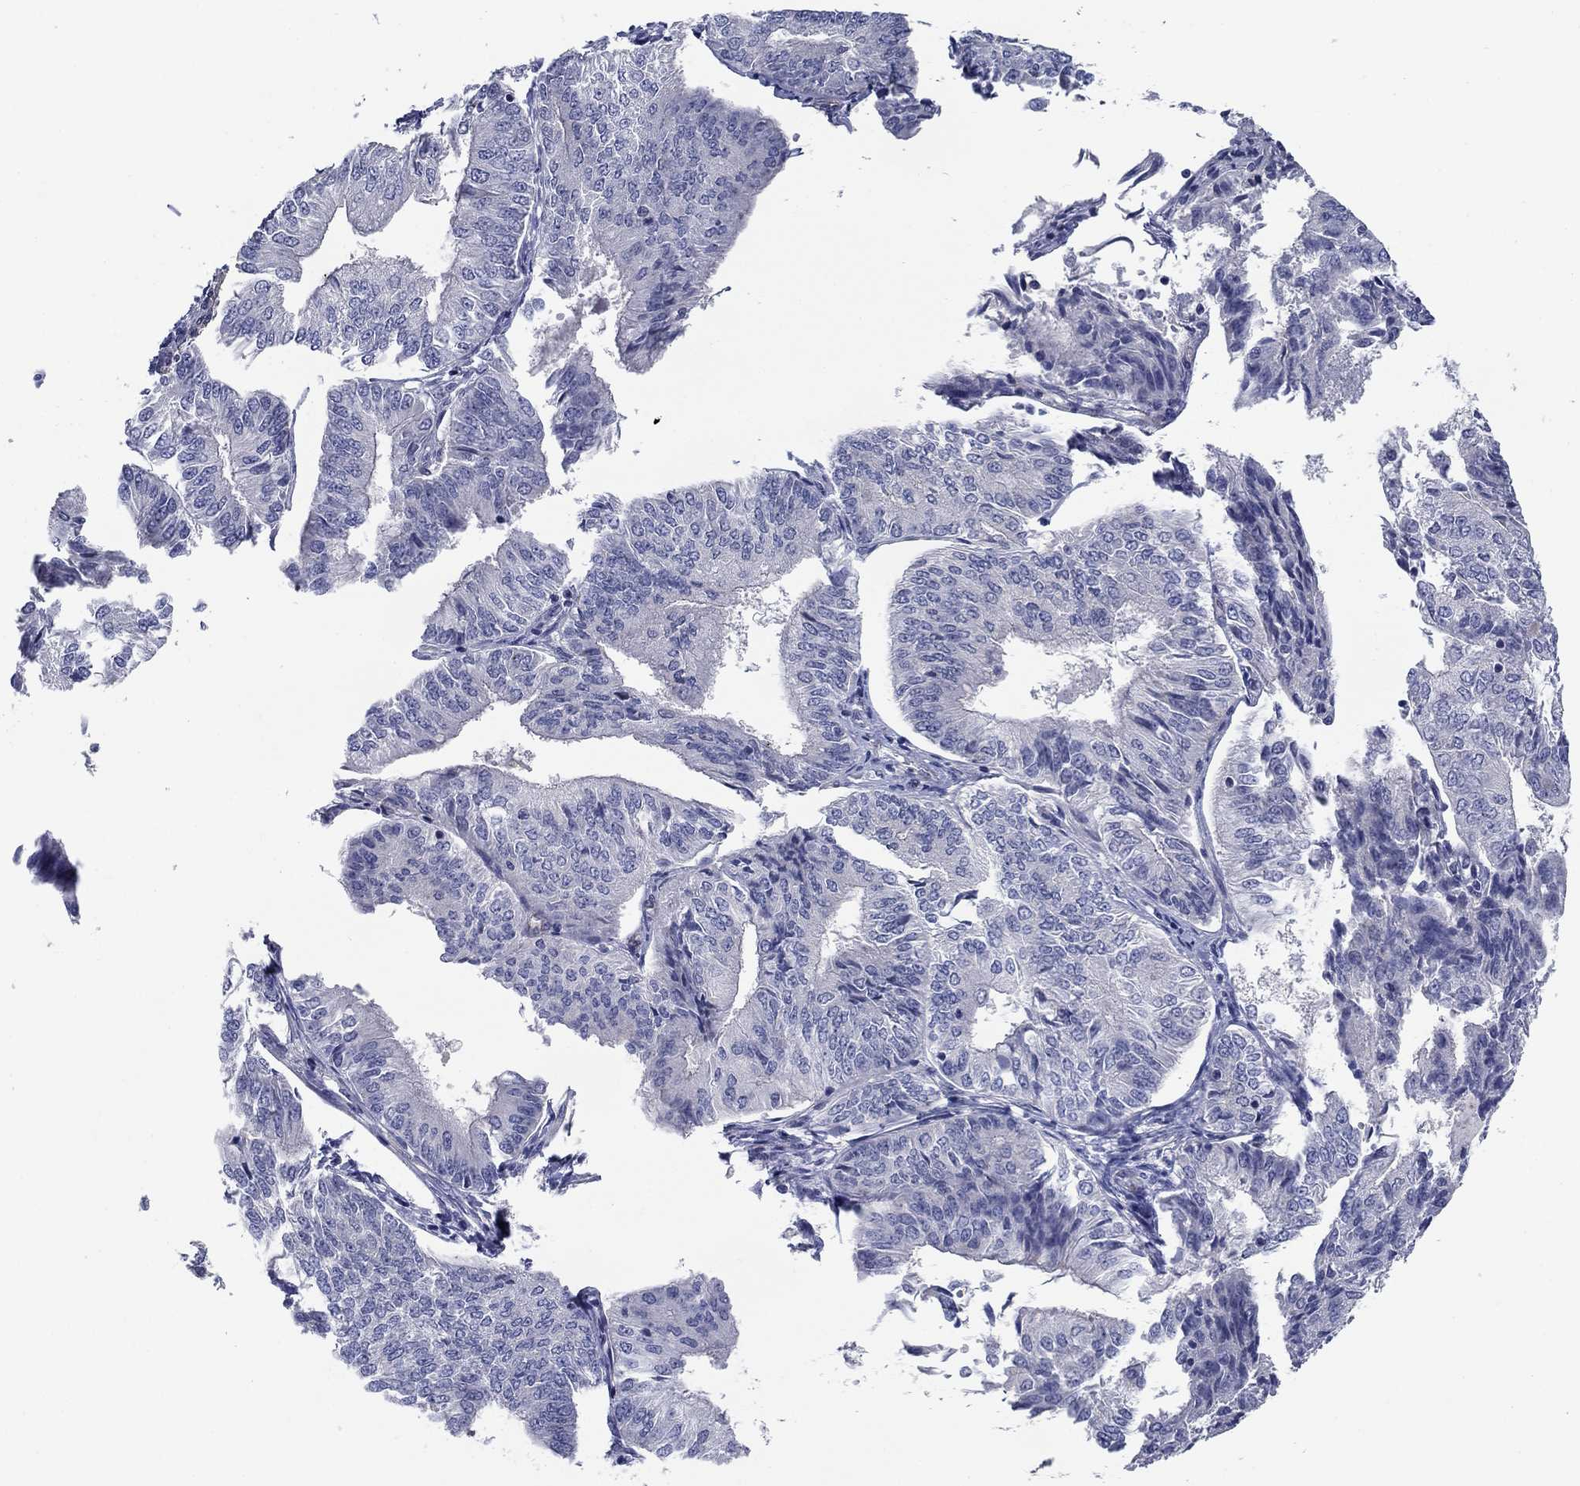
{"staining": {"intensity": "negative", "quantity": "none", "location": "none"}, "tissue": "endometrial cancer", "cell_type": "Tumor cells", "image_type": "cancer", "snomed": [{"axis": "morphology", "description": "Adenocarcinoma, NOS"}, {"axis": "topography", "description": "Endometrium"}], "caption": "DAB immunohistochemical staining of endometrial cancer reveals no significant staining in tumor cells.", "gene": "GRK7", "patient": {"sex": "female", "age": 58}}